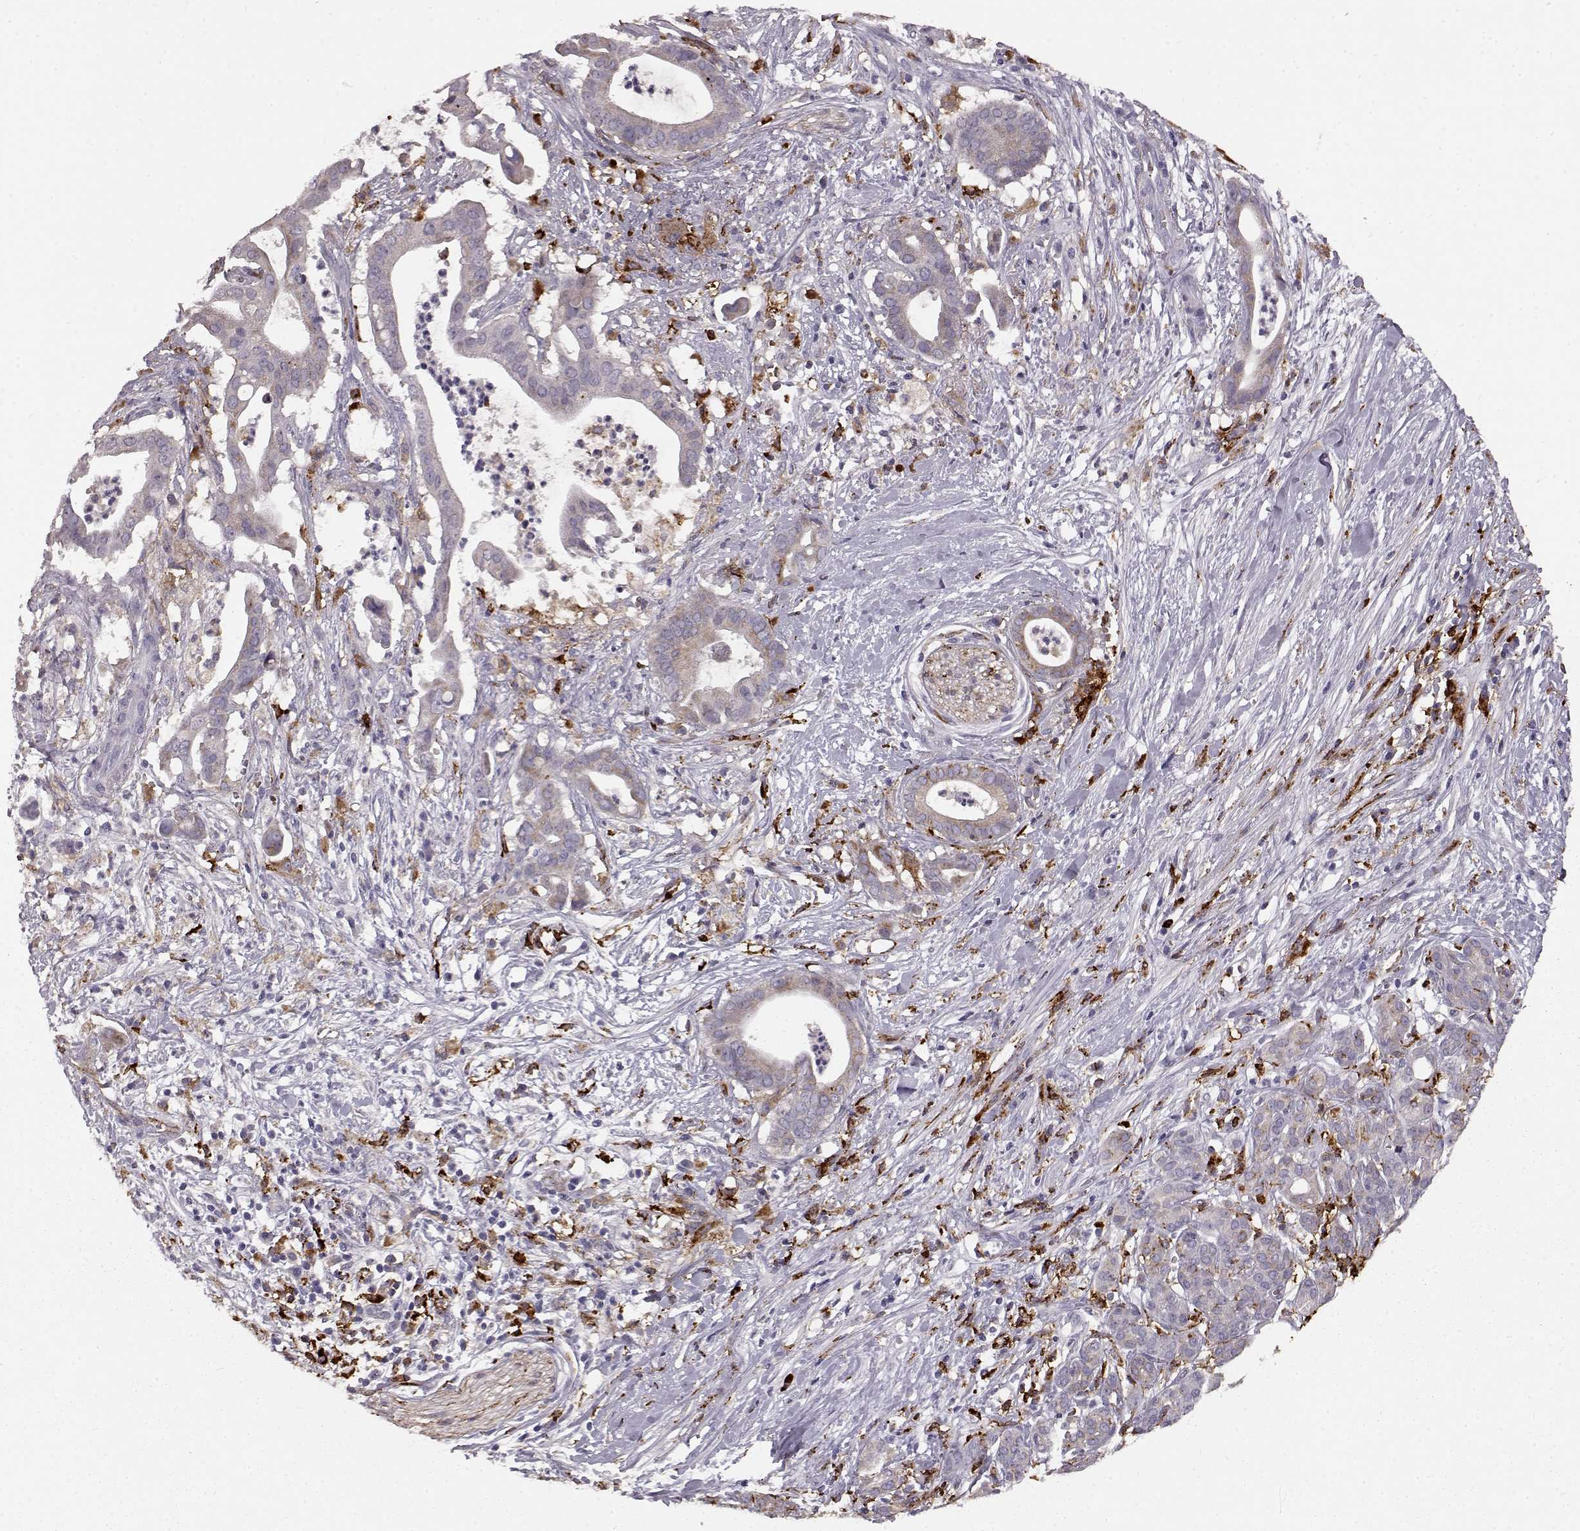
{"staining": {"intensity": "weak", "quantity": "<25%", "location": "cytoplasmic/membranous"}, "tissue": "pancreatic cancer", "cell_type": "Tumor cells", "image_type": "cancer", "snomed": [{"axis": "morphology", "description": "Adenocarcinoma, NOS"}, {"axis": "topography", "description": "Pancreas"}], "caption": "Immunohistochemical staining of human pancreatic adenocarcinoma shows no significant staining in tumor cells. (Brightfield microscopy of DAB (3,3'-diaminobenzidine) immunohistochemistry at high magnification).", "gene": "CCNF", "patient": {"sex": "male", "age": 61}}